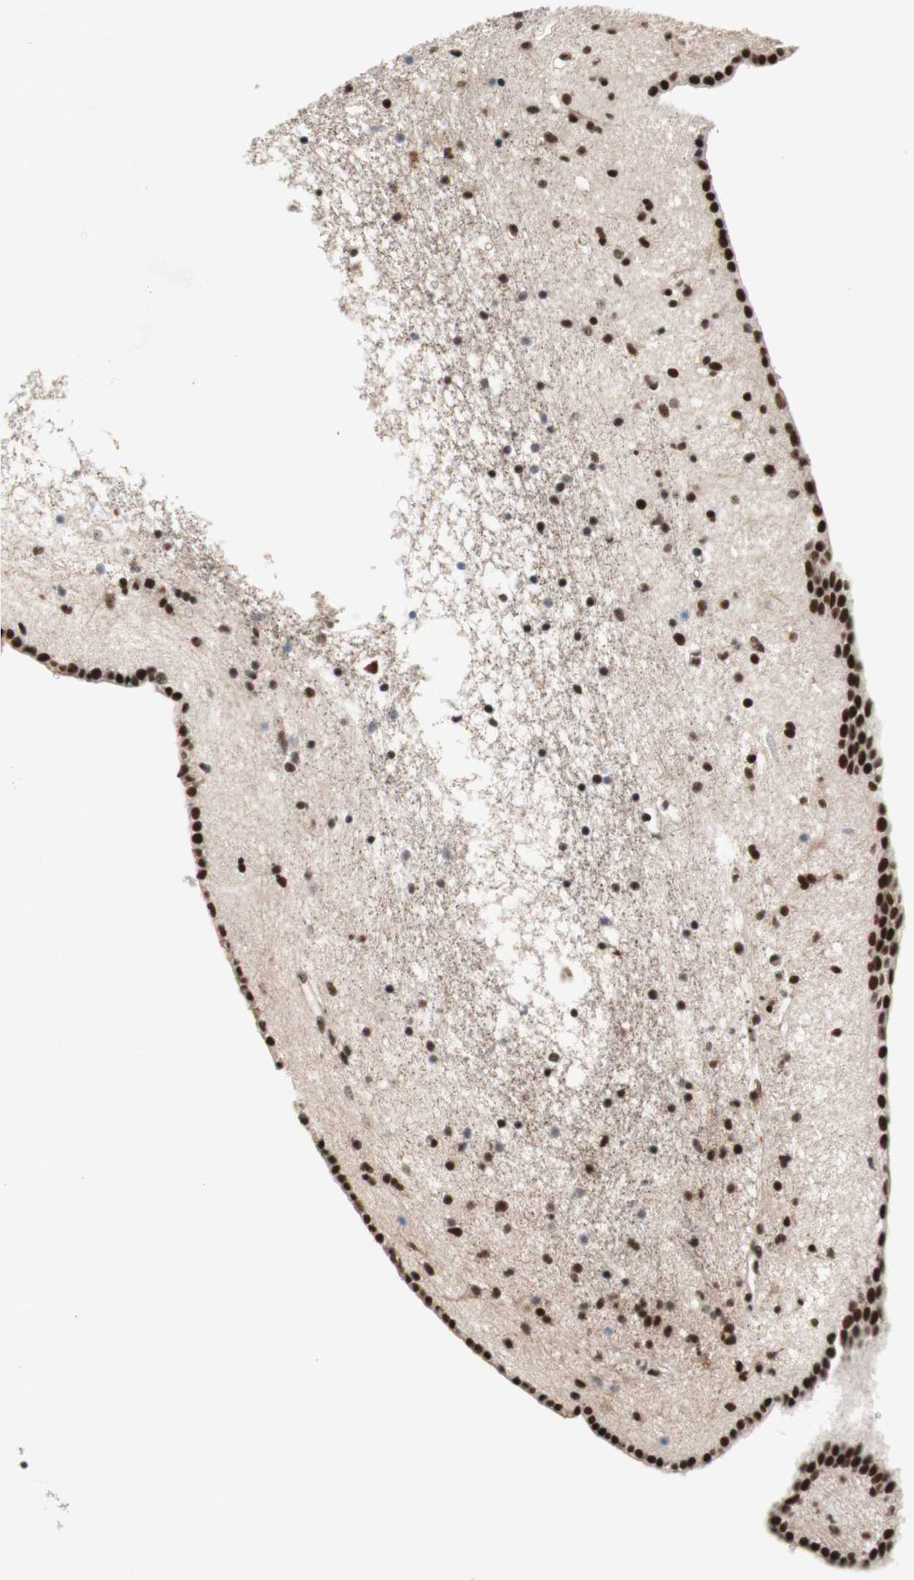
{"staining": {"intensity": "strong", "quantity": ">75%", "location": "nuclear"}, "tissue": "caudate", "cell_type": "Glial cells", "image_type": "normal", "snomed": [{"axis": "morphology", "description": "Normal tissue, NOS"}, {"axis": "topography", "description": "Lateral ventricle wall"}], "caption": "The micrograph demonstrates immunohistochemical staining of unremarkable caudate. There is strong nuclear expression is appreciated in about >75% of glial cells. (DAB IHC with brightfield microscopy, high magnification).", "gene": "PRPF19", "patient": {"sex": "male", "age": 45}}